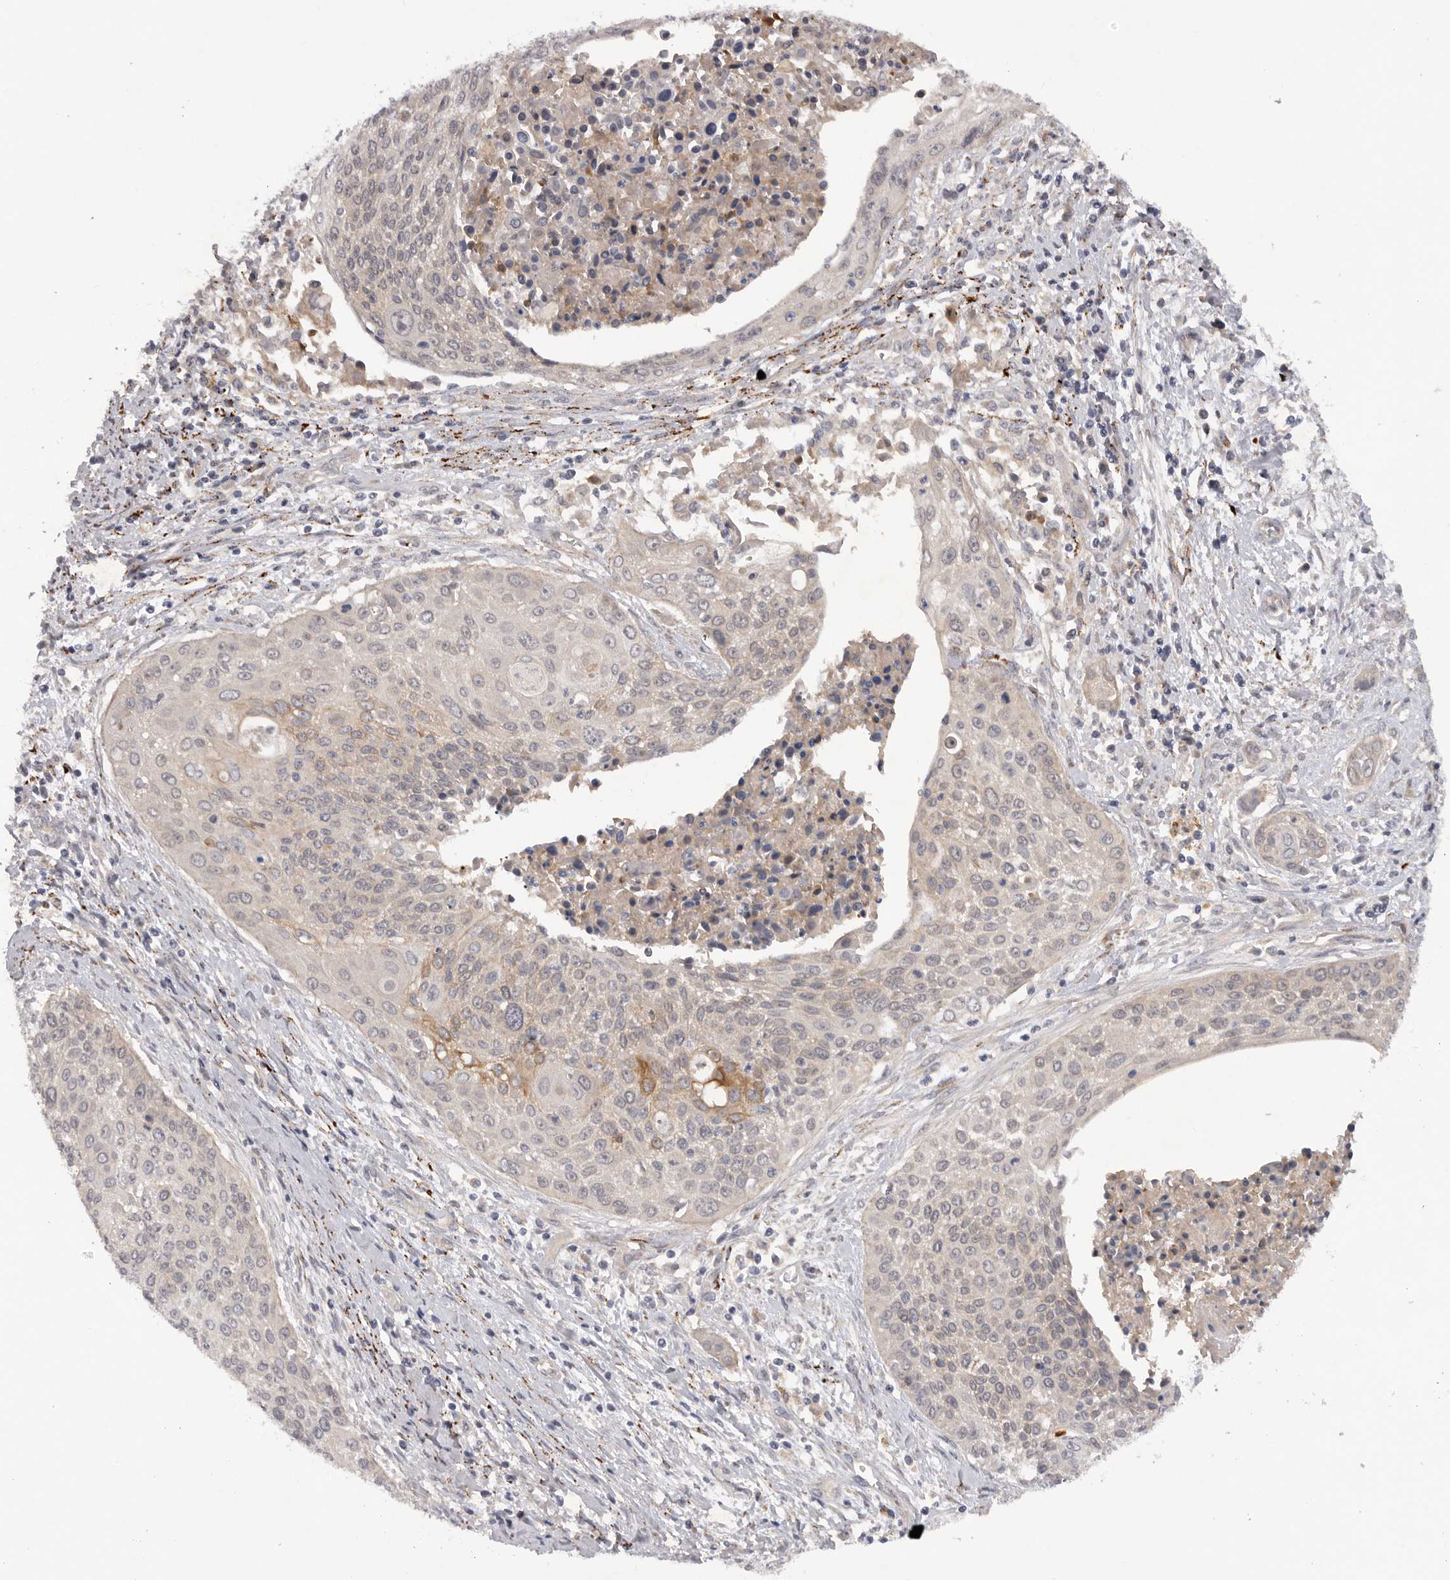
{"staining": {"intensity": "weak", "quantity": "<25%", "location": "cytoplasmic/membranous"}, "tissue": "cervical cancer", "cell_type": "Tumor cells", "image_type": "cancer", "snomed": [{"axis": "morphology", "description": "Squamous cell carcinoma, NOS"}, {"axis": "topography", "description": "Cervix"}], "caption": "IHC of cervical squamous cell carcinoma exhibits no positivity in tumor cells.", "gene": "DHDDS", "patient": {"sex": "female", "age": 55}}